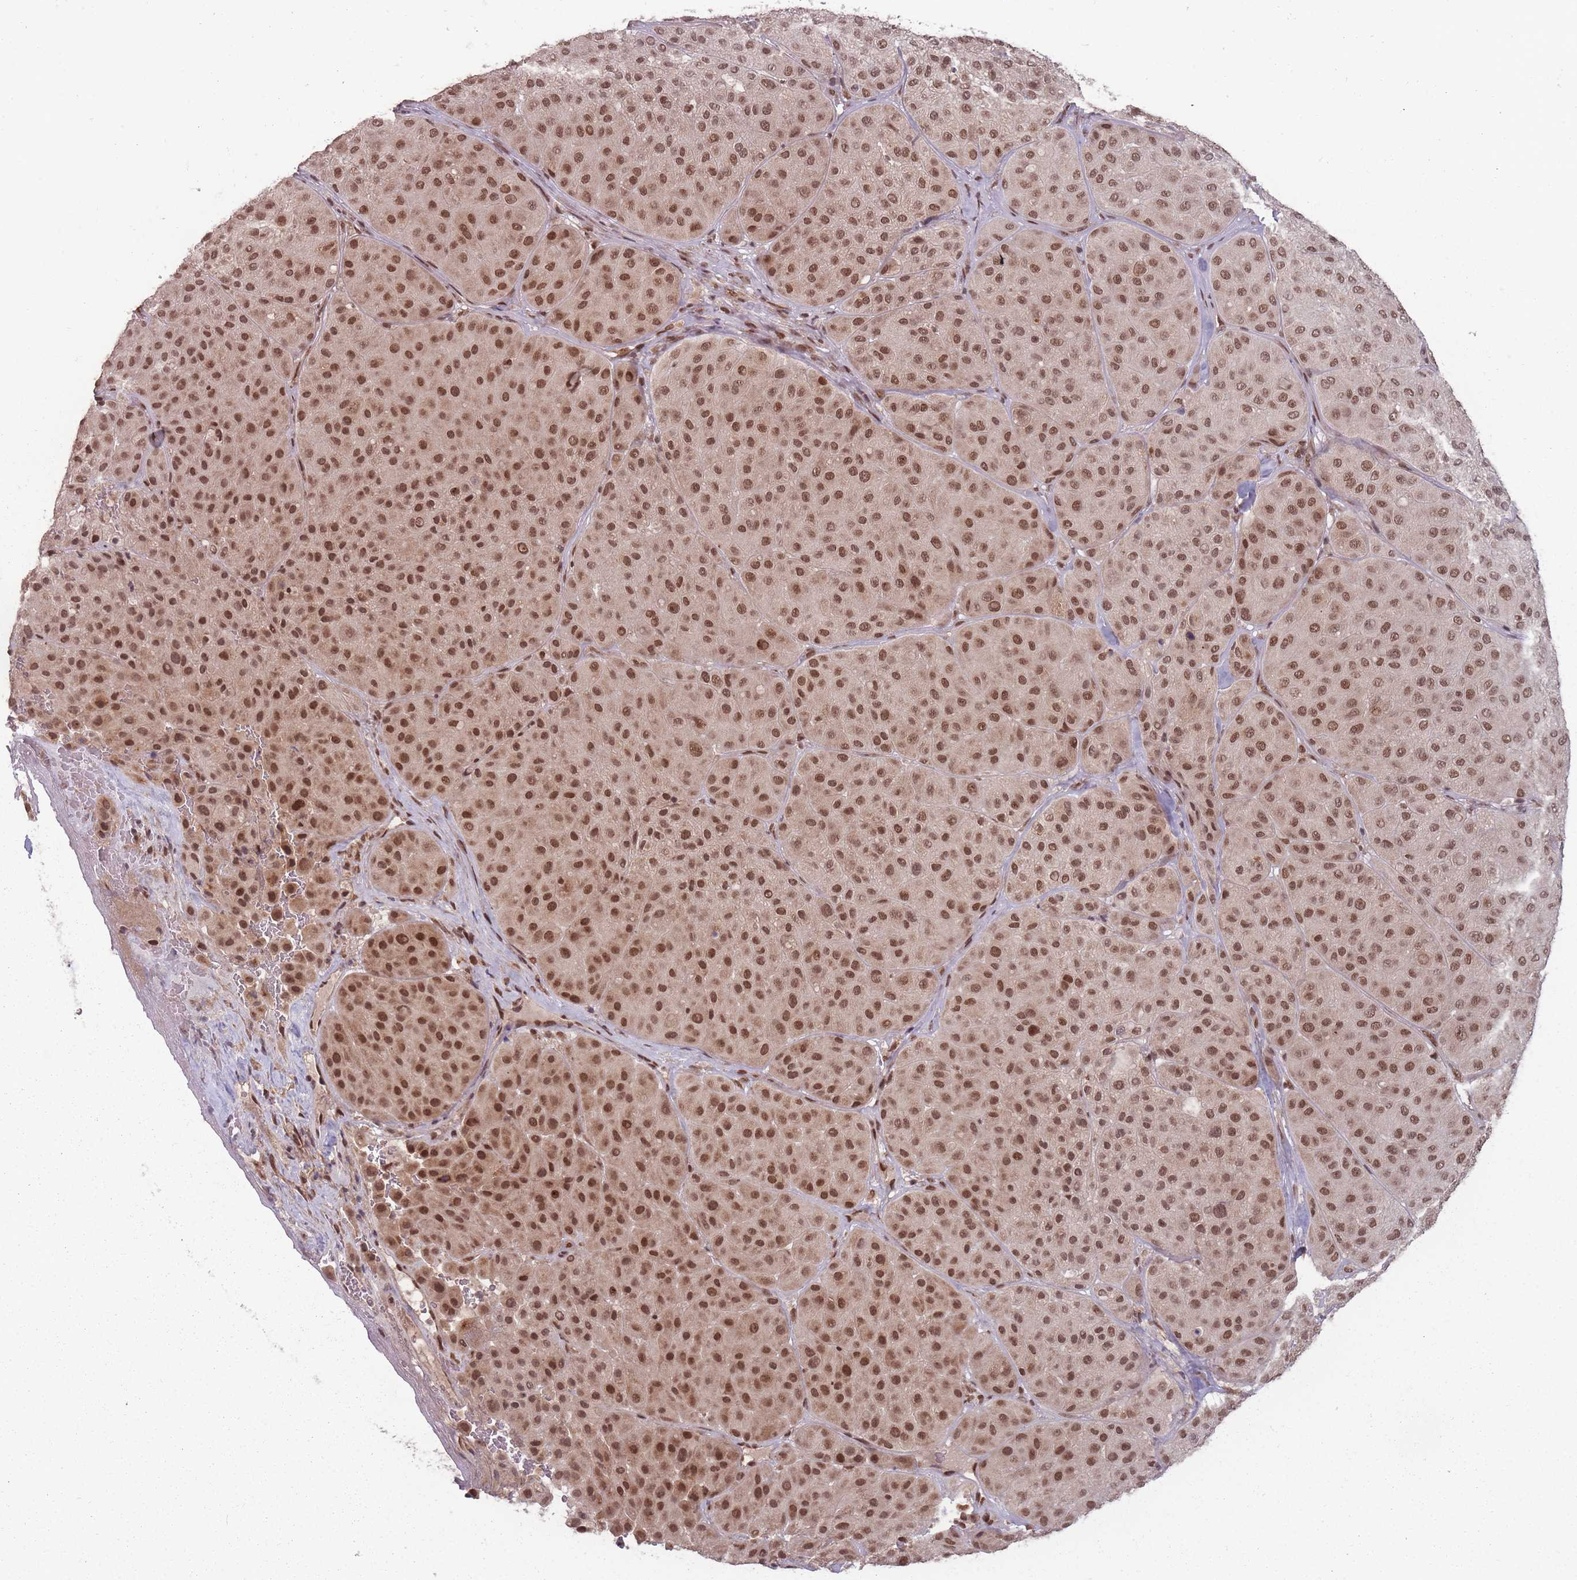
{"staining": {"intensity": "moderate", "quantity": ">75%", "location": "nuclear"}, "tissue": "melanoma", "cell_type": "Tumor cells", "image_type": "cancer", "snomed": [{"axis": "morphology", "description": "Malignant melanoma, Metastatic site"}, {"axis": "topography", "description": "Smooth muscle"}], "caption": "Human malignant melanoma (metastatic site) stained with a brown dye exhibits moderate nuclear positive positivity in about >75% of tumor cells.", "gene": "TMED3", "patient": {"sex": "male", "age": 41}}